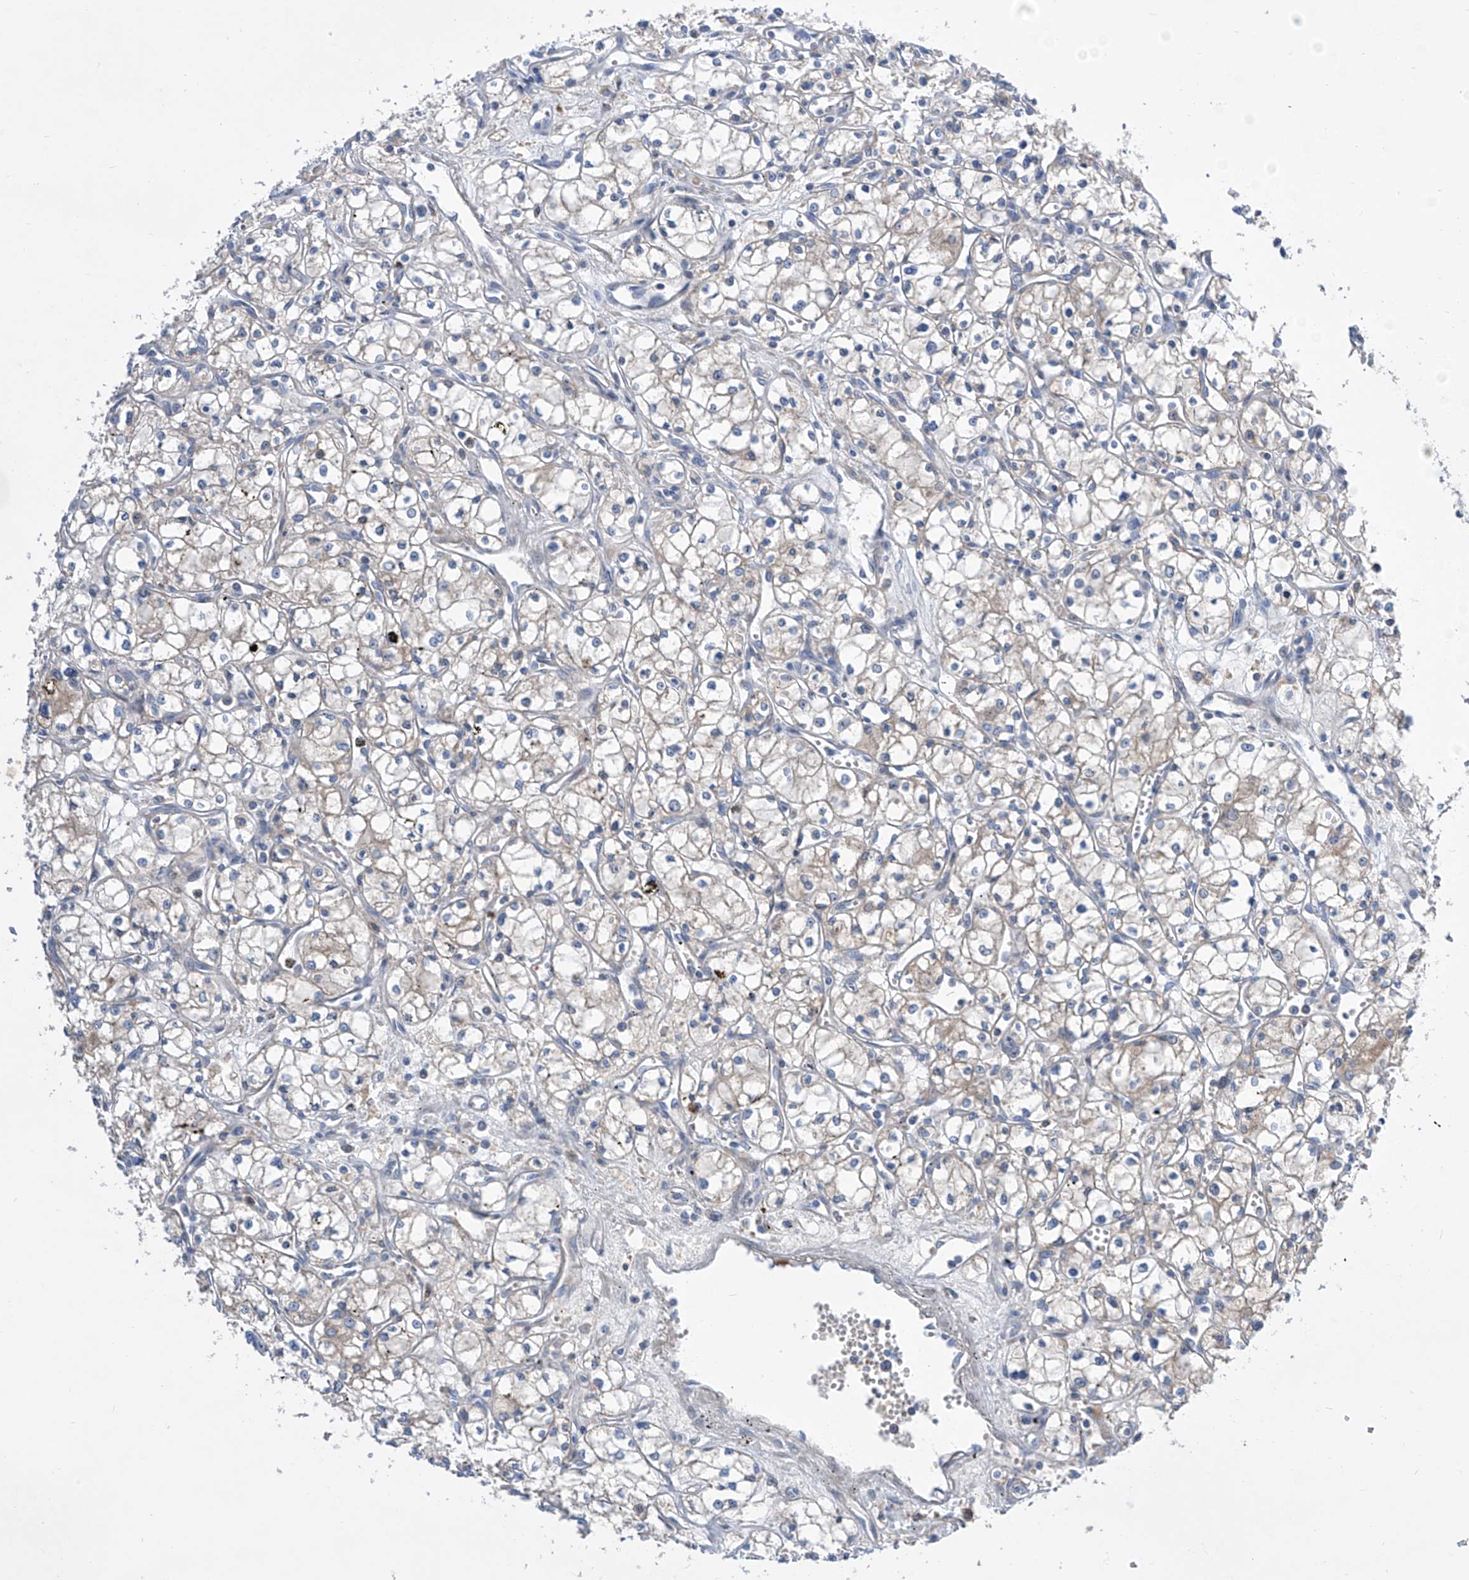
{"staining": {"intensity": "weak", "quantity": "<25%", "location": "cytoplasmic/membranous"}, "tissue": "renal cancer", "cell_type": "Tumor cells", "image_type": "cancer", "snomed": [{"axis": "morphology", "description": "Adenocarcinoma, NOS"}, {"axis": "topography", "description": "Kidney"}], "caption": "Renal cancer (adenocarcinoma) was stained to show a protein in brown. There is no significant positivity in tumor cells.", "gene": "SRBD1", "patient": {"sex": "male", "age": 59}}